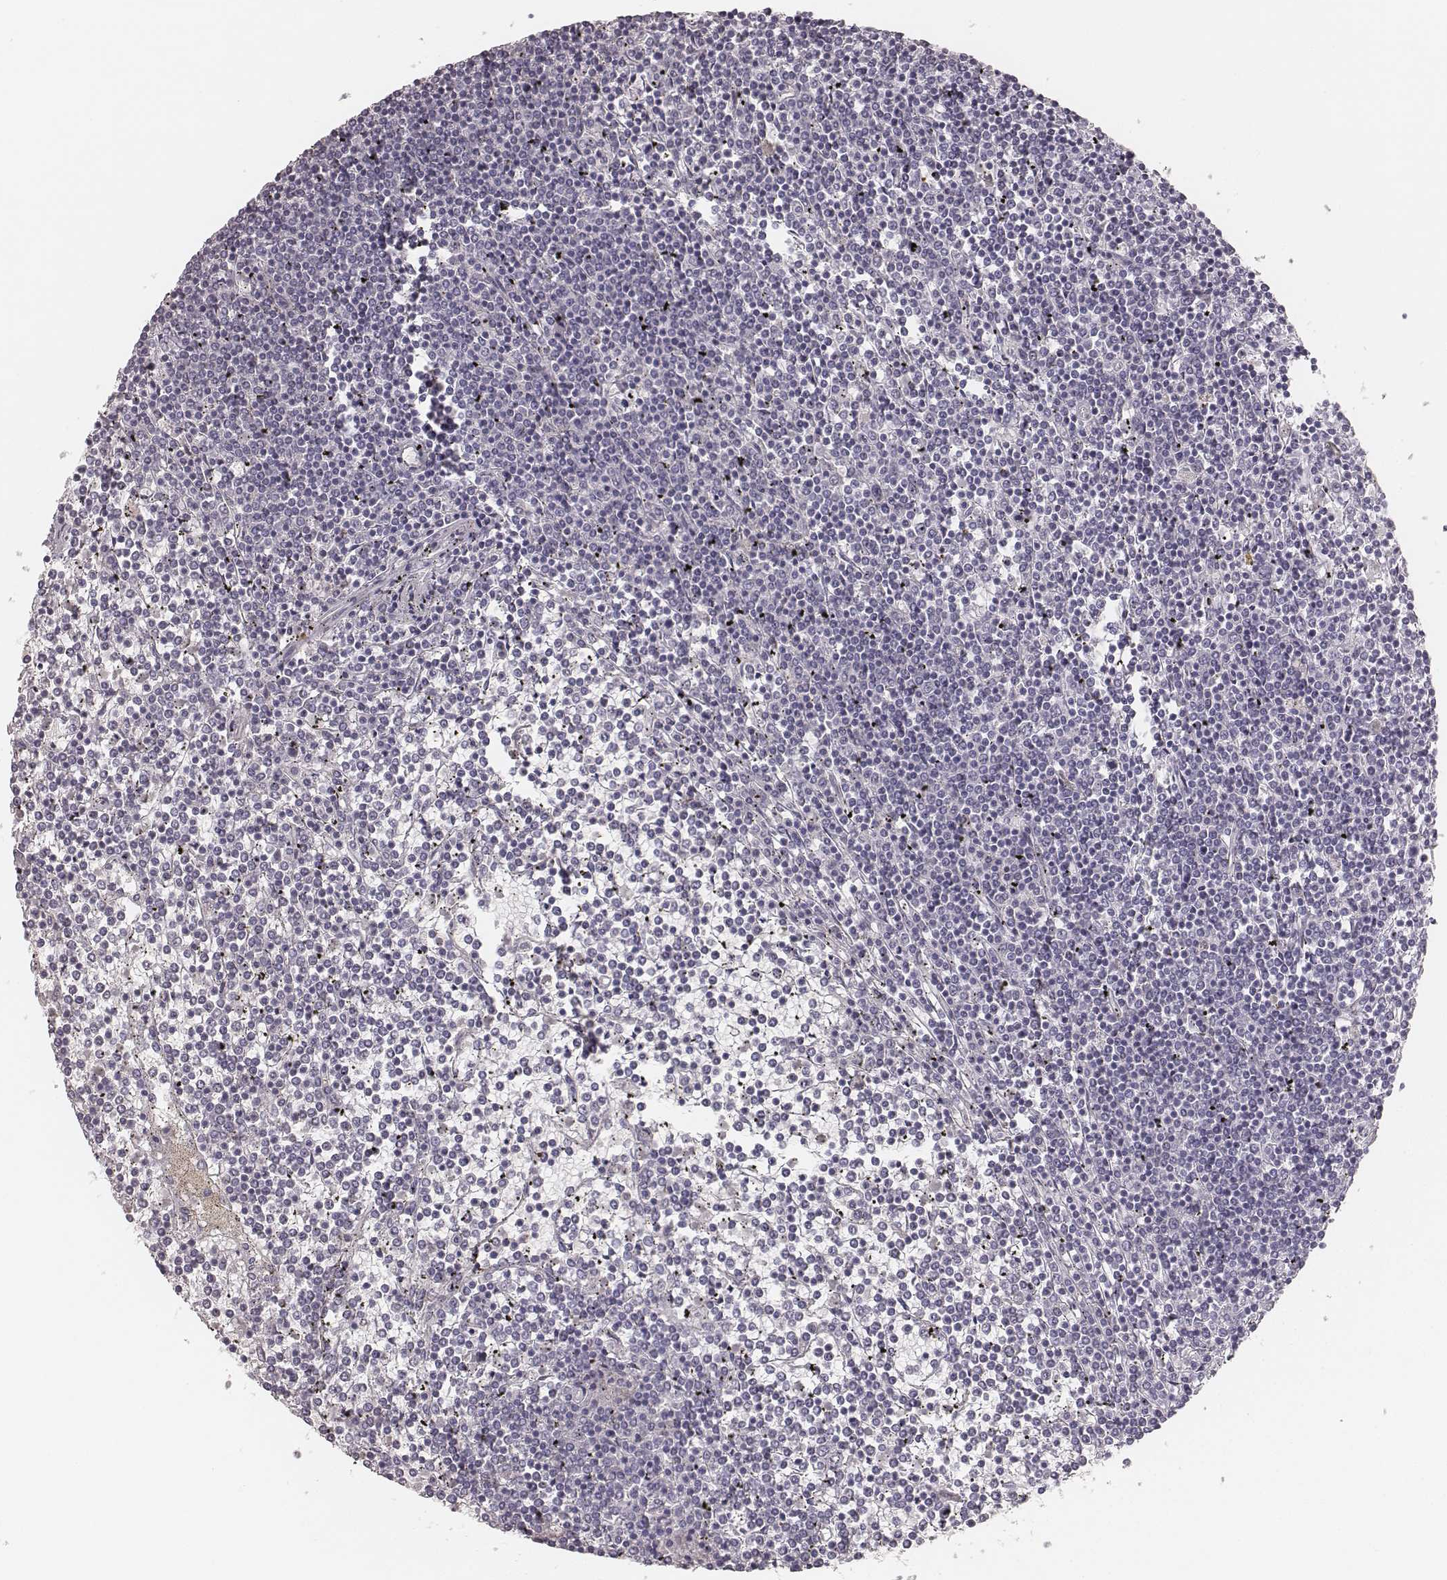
{"staining": {"intensity": "negative", "quantity": "none", "location": "none"}, "tissue": "lymphoma", "cell_type": "Tumor cells", "image_type": "cancer", "snomed": [{"axis": "morphology", "description": "Malignant lymphoma, non-Hodgkin's type, Low grade"}, {"axis": "topography", "description": "Spleen"}], "caption": "This photomicrograph is of lymphoma stained with IHC to label a protein in brown with the nuclei are counter-stained blue. There is no expression in tumor cells.", "gene": "KRT82", "patient": {"sex": "female", "age": 19}}